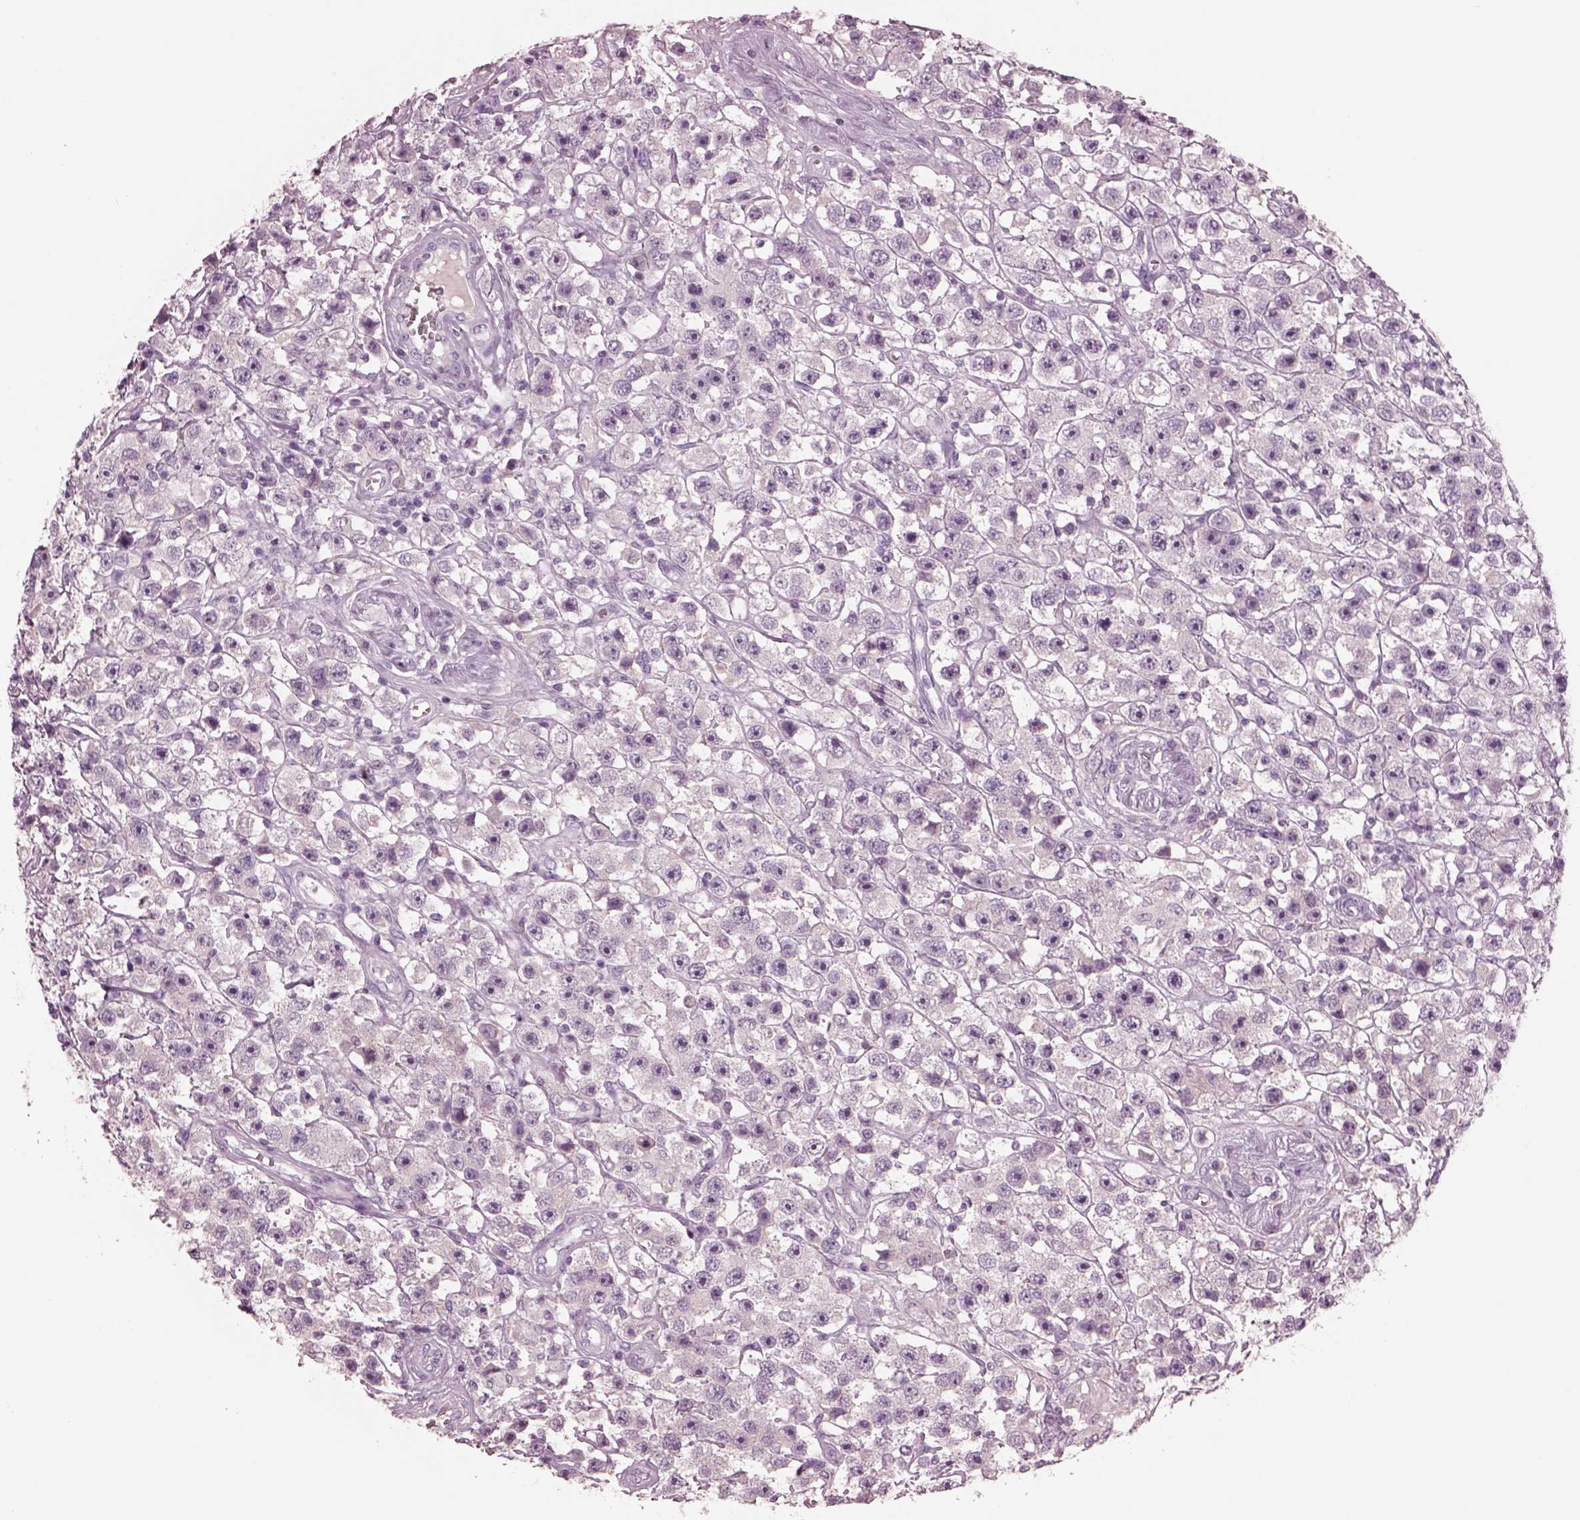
{"staining": {"intensity": "negative", "quantity": "none", "location": "none"}, "tissue": "testis cancer", "cell_type": "Tumor cells", "image_type": "cancer", "snomed": [{"axis": "morphology", "description": "Seminoma, NOS"}, {"axis": "topography", "description": "Testis"}], "caption": "Testis cancer stained for a protein using IHC reveals no expression tumor cells.", "gene": "PACRG", "patient": {"sex": "male", "age": 45}}